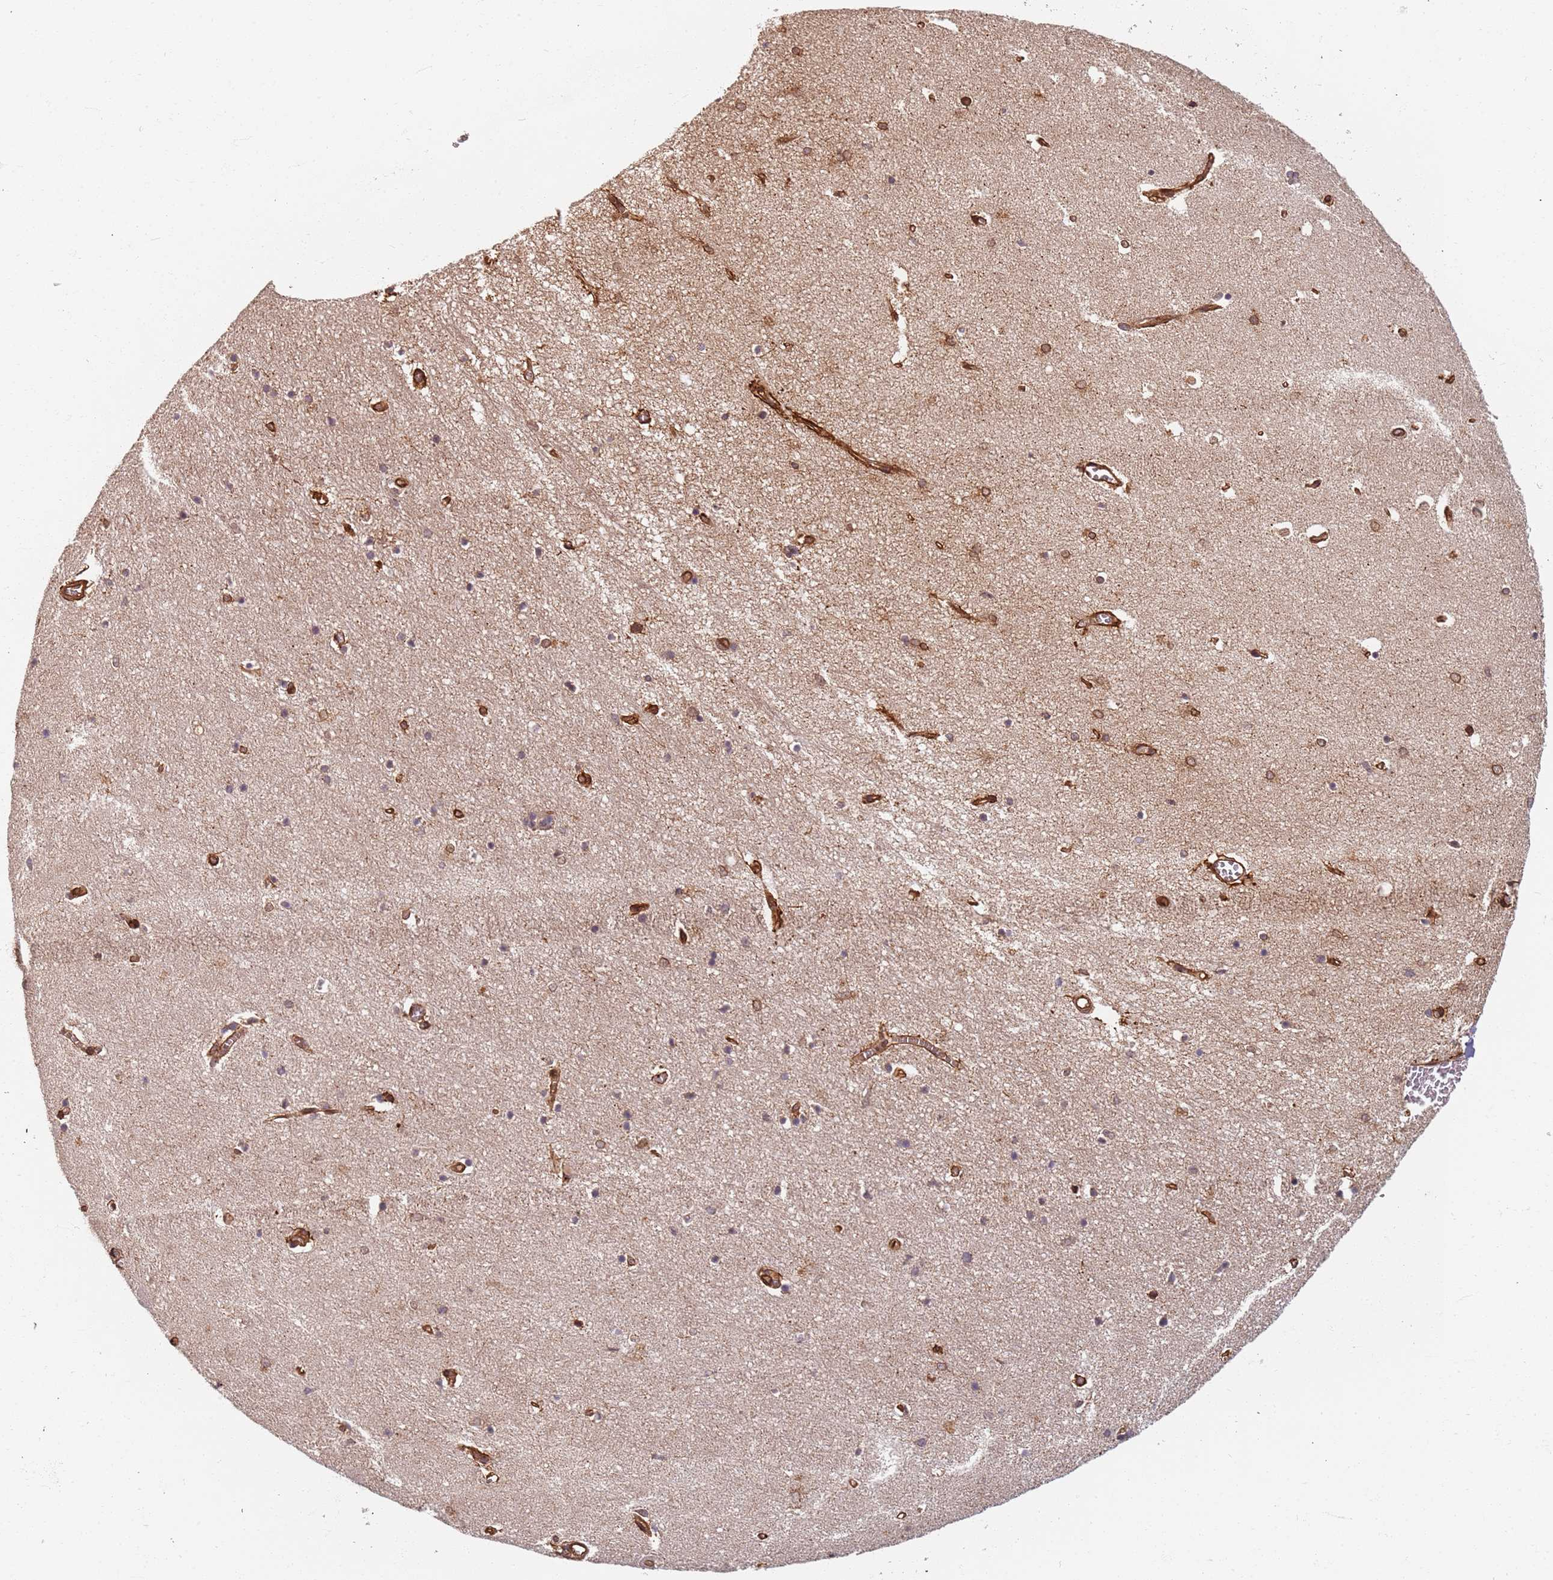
{"staining": {"intensity": "moderate", "quantity": "25%-75%", "location": "nuclear"}, "tissue": "hippocampus", "cell_type": "Glial cells", "image_type": "normal", "snomed": [{"axis": "morphology", "description": "Normal tissue, NOS"}, {"axis": "topography", "description": "Hippocampus"}], "caption": "IHC staining of benign hippocampus, which exhibits medium levels of moderate nuclear positivity in approximately 25%-75% of glial cells indicating moderate nuclear protein staining. The staining was performed using DAB (brown) for protein detection and nuclei were counterstained in hematoxylin (blue).", "gene": "SDCCAG8", "patient": {"sex": "female", "age": 64}}